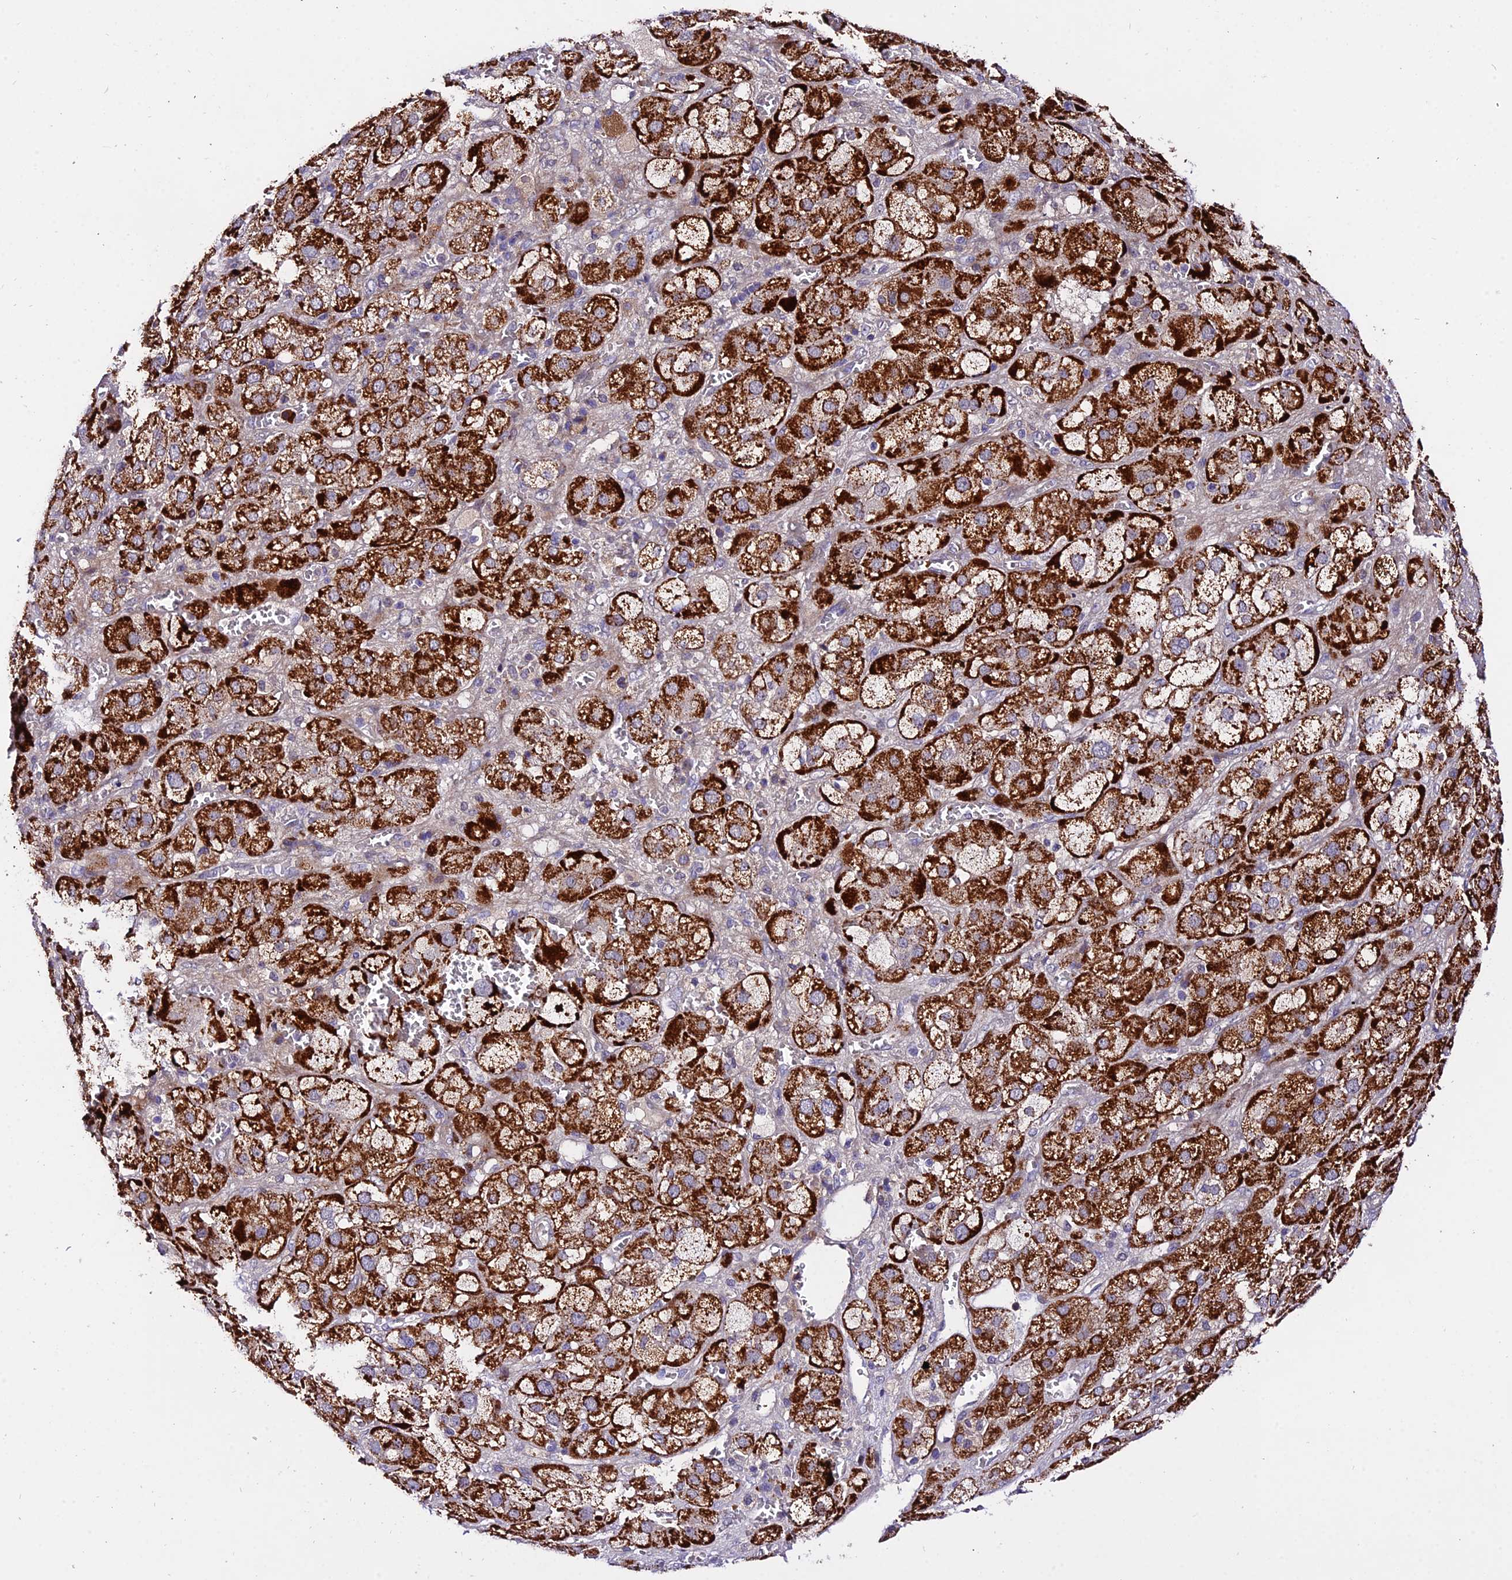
{"staining": {"intensity": "strong", "quantity": ">75%", "location": "cytoplasmic/membranous"}, "tissue": "adrenal gland", "cell_type": "Glandular cells", "image_type": "normal", "snomed": [{"axis": "morphology", "description": "Normal tissue, NOS"}, {"axis": "topography", "description": "Adrenal gland"}], "caption": "Human adrenal gland stained with a brown dye displays strong cytoplasmic/membranous positive staining in approximately >75% of glandular cells.", "gene": "WDR5B", "patient": {"sex": "female", "age": 47}}